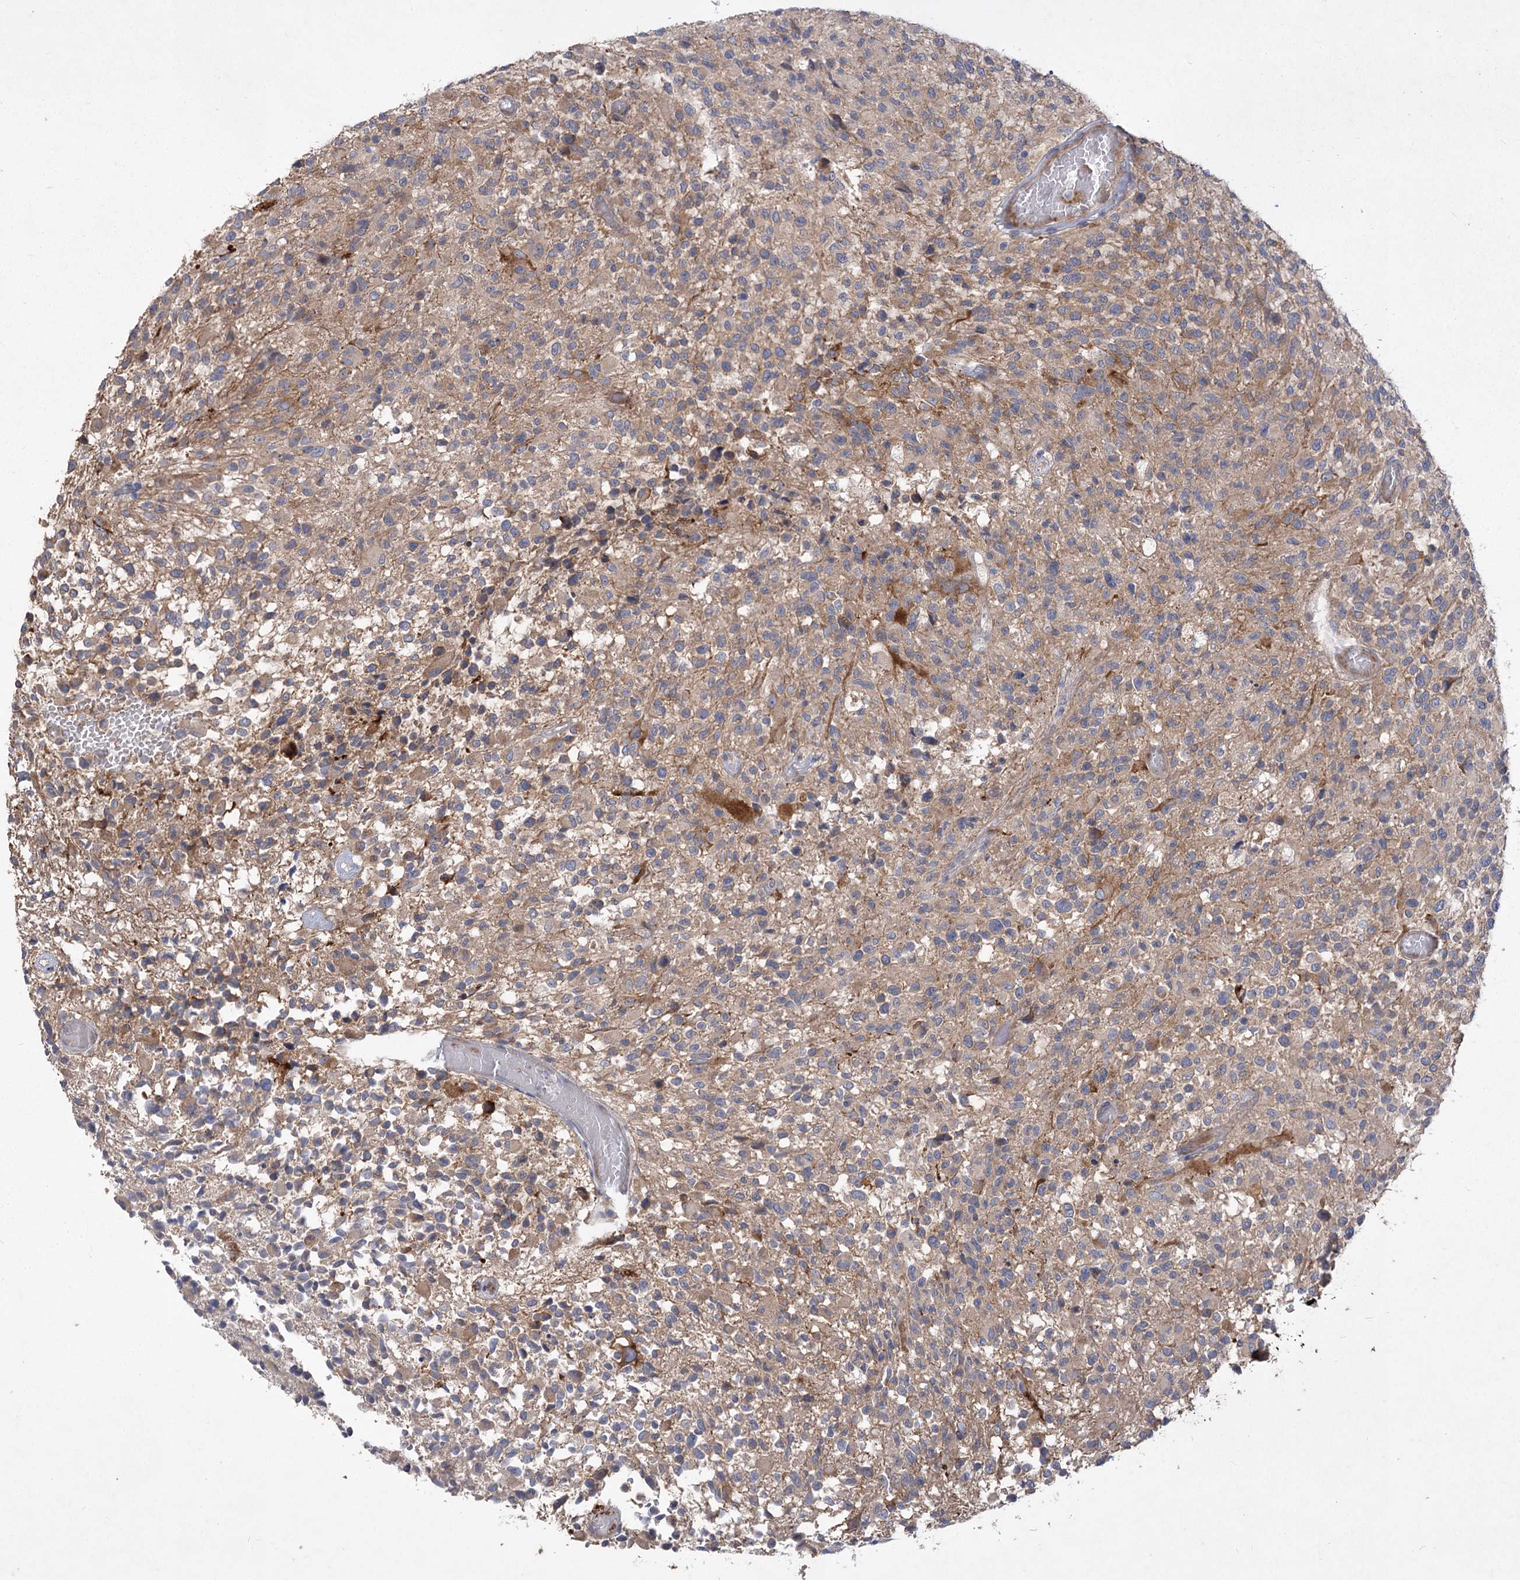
{"staining": {"intensity": "weak", "quantity": "25%-75%", "location": "cytoplasmic/membranous"}, "tissue": "glioma", "cell_type": "Tumor cells", "image_type": "cancer", "snomed": [{"axis": "morphology", "description": "Glioma, malignant, High grade"}, {"axis": "morphology", "description": "Glioblastoma, NOS"}, {"axis": "topography", "description": "Brain"}], "caption": "Glioblastoma stained with a protein marker shows weak staining in tumor cells.", "gene": "RIN2", "patient": {"sex": "male", "age": 60}}